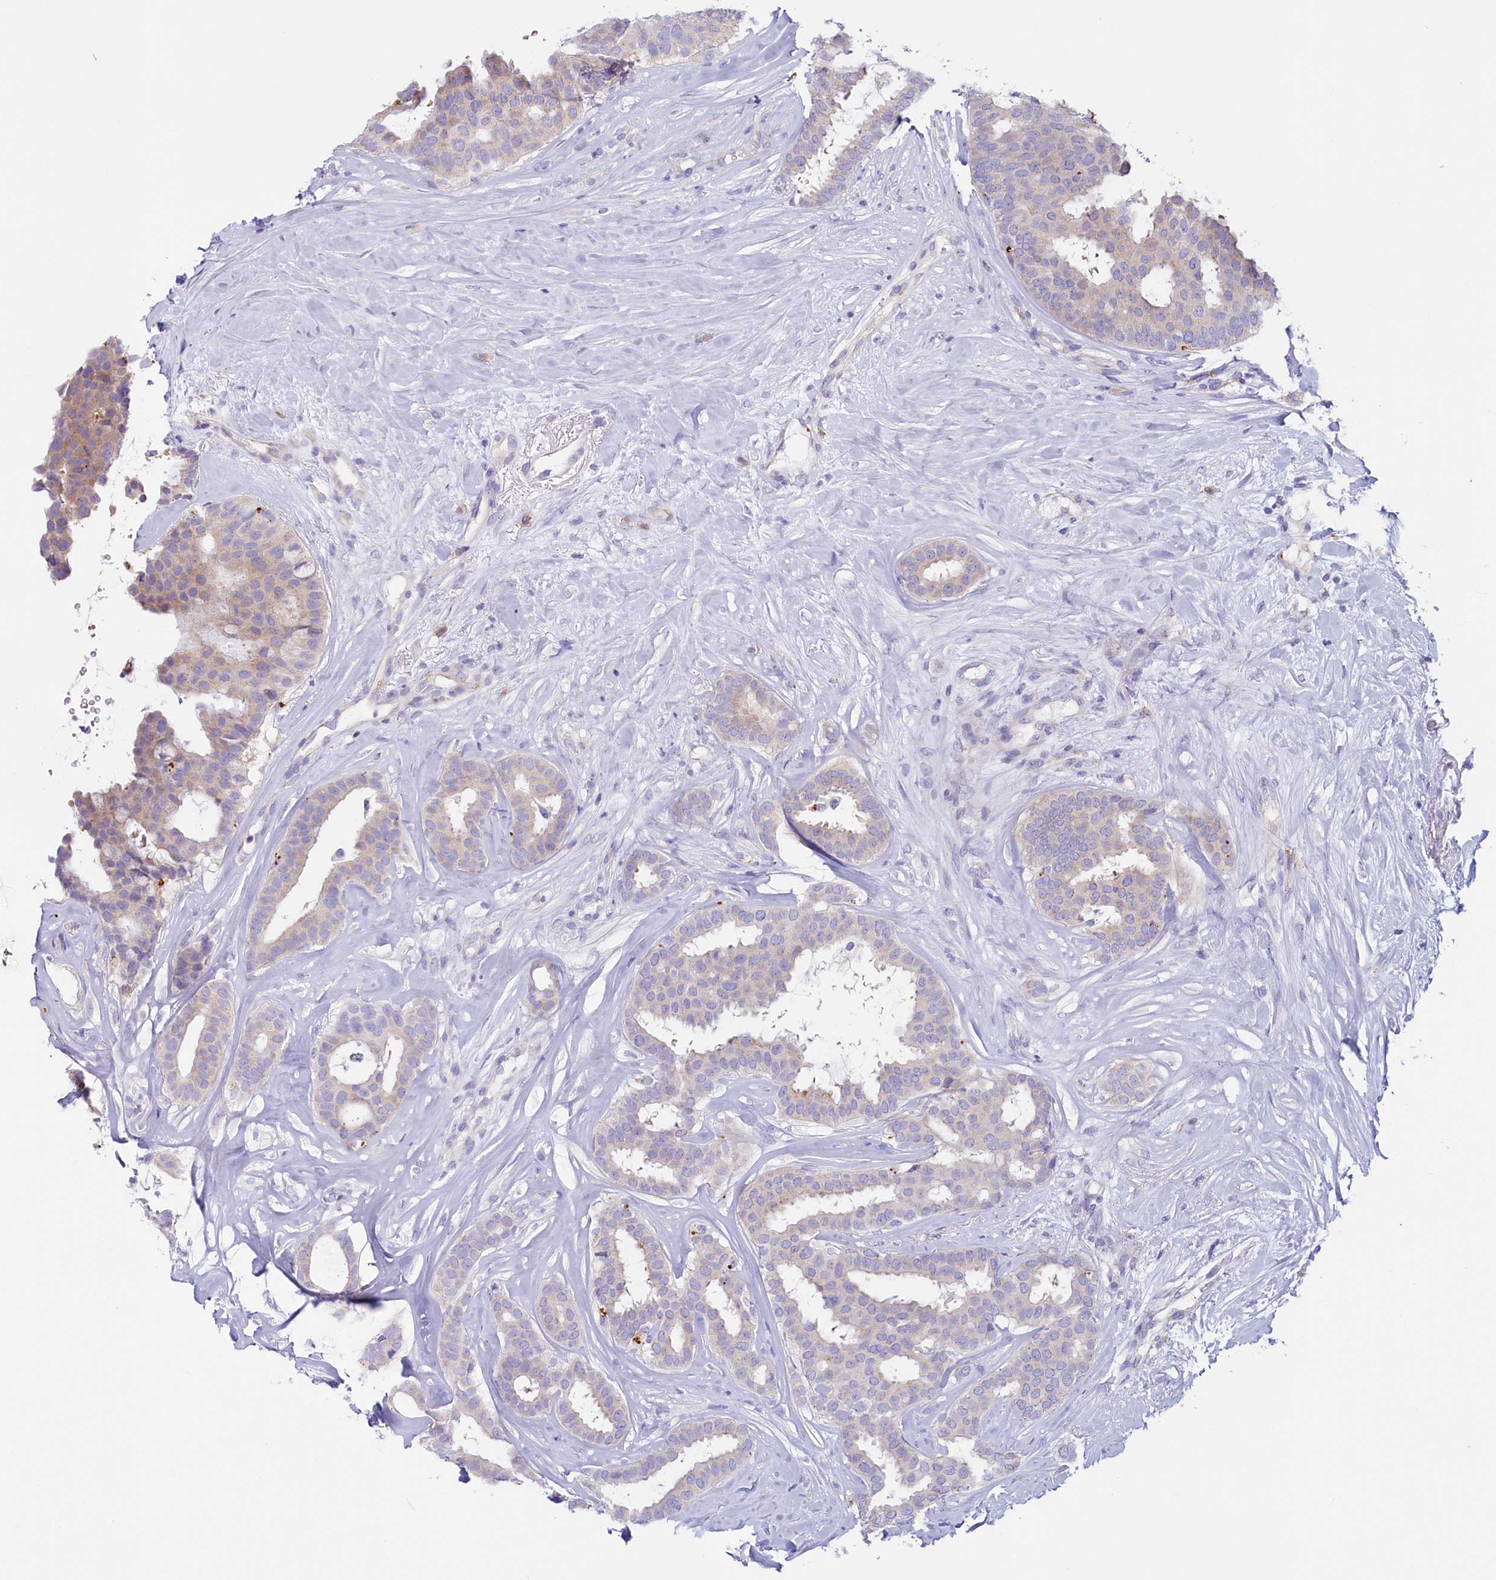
{"staining": {"intensity": "weak", "quantity": "<25%", "location": "cytoplasmic/membranous"}, "tissue": "breast cancer", "cell_type": "Tumor cells", "image_type": "cancer", "snomed": [{"axis": "morphology", "description": "Duct carcinoma"}, {"axis": "topography", "description": "Breast"}], "caption": "Immunohistochemical staining of breast cancer (intraductal carcinoma) reveals no significant expression in tumor cells. (Brightfield microscopy of DAB (3,3'-diaminobenzidine) immunohistochemistry (IHC) at high magnification).", "gene": "LMOD3", "patient": {"sex": "female", "age": 75}}